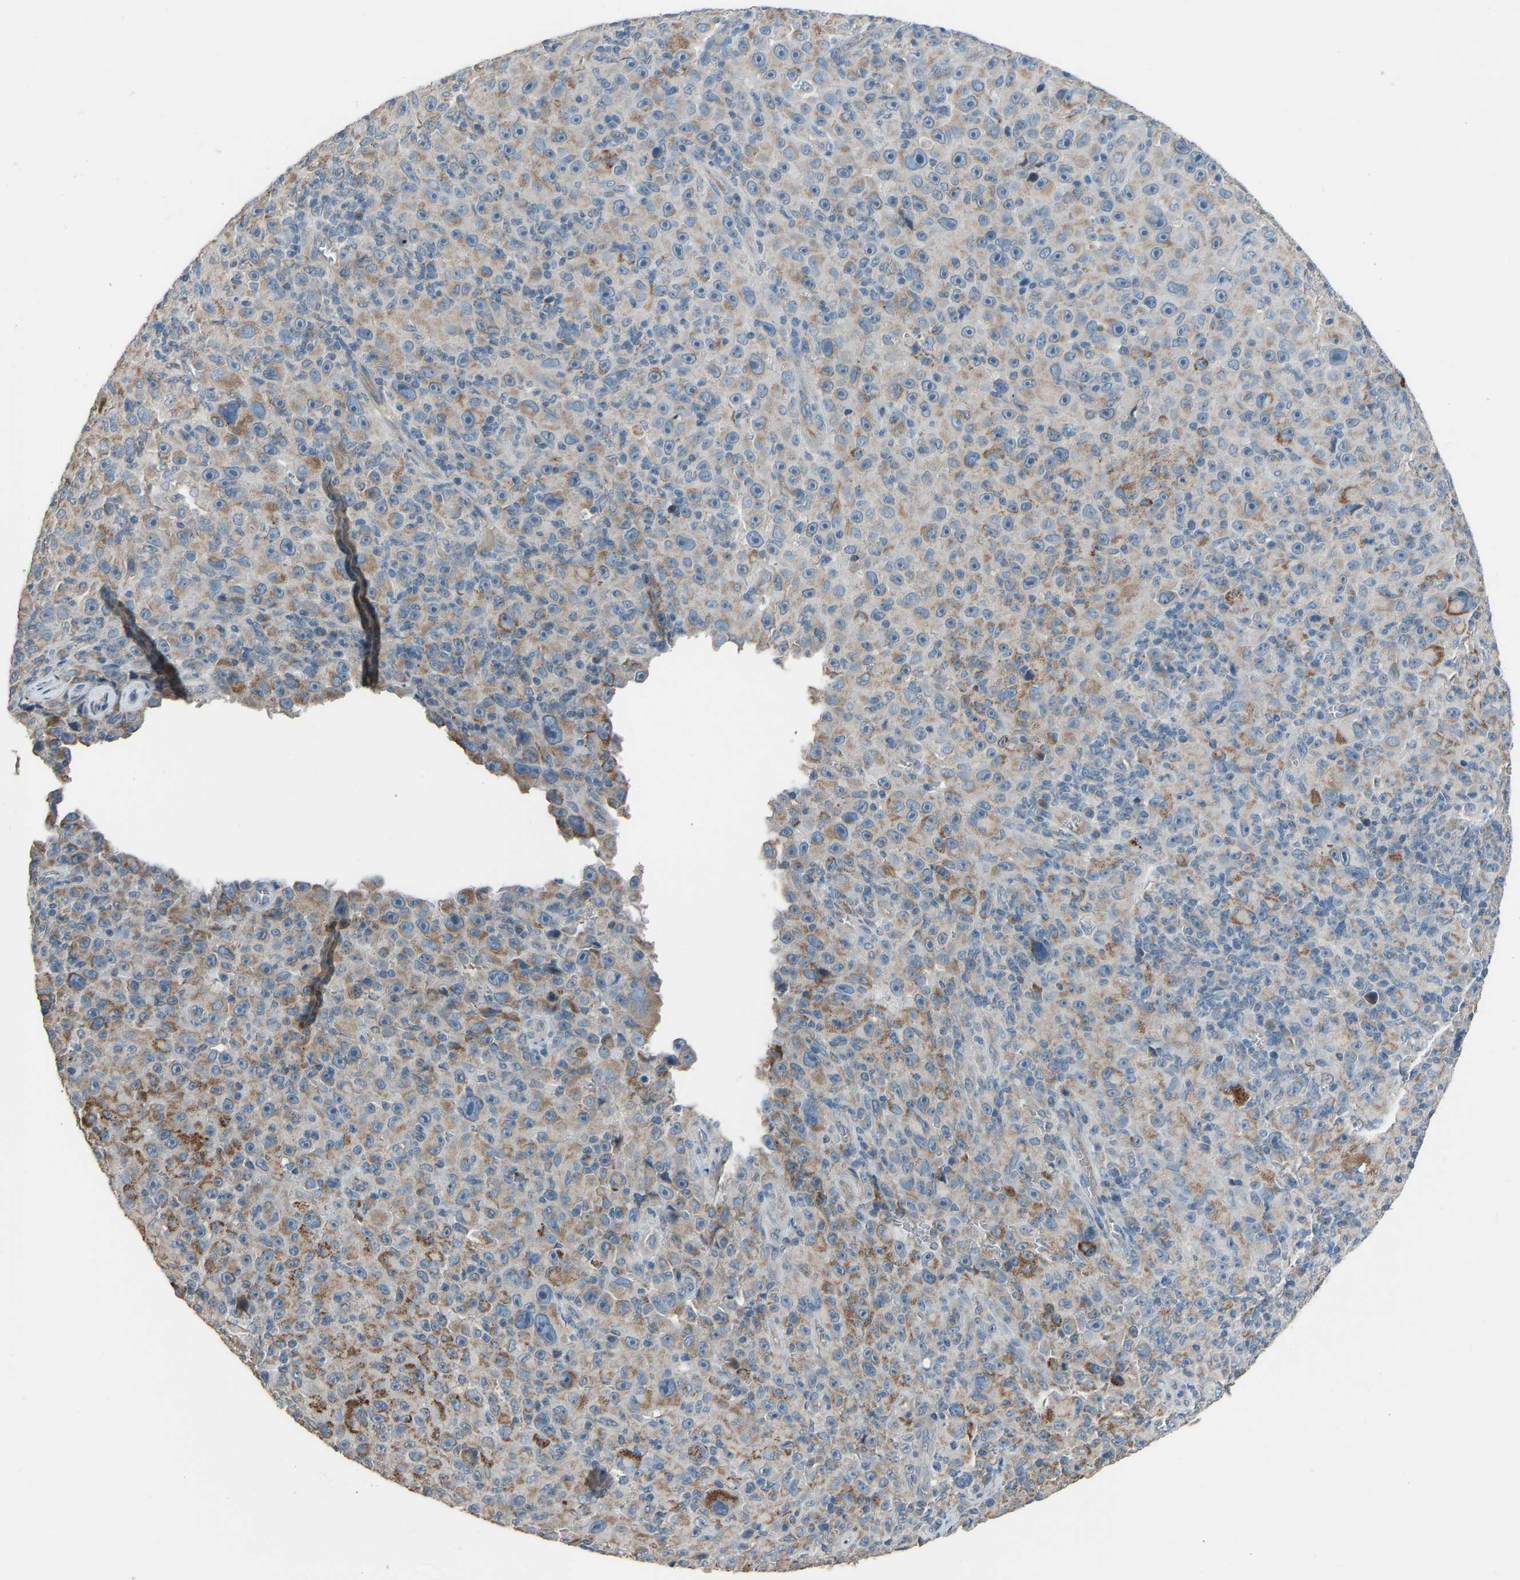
{"staining": {"intensity": "moderate", "quantity": "25%-75%", "location": "cytoplasmic/membranous"}, "tissue": "melanoma", "cell_type": "Tumor cells", "image_type": "cancer", "snomed": [{"axis": "morphology", "description": "Malignant melanoma, NOS"}, {"axis": "topography", "description": "Skin"}], "caption": "Tumor cells exhibit medium levels of moderate cytoplasmic/membranous staining in about 25%-75% of cells in human melanoma.", "gene": "TGFBR3", "patient": {"sex": "female", "age": 82}}